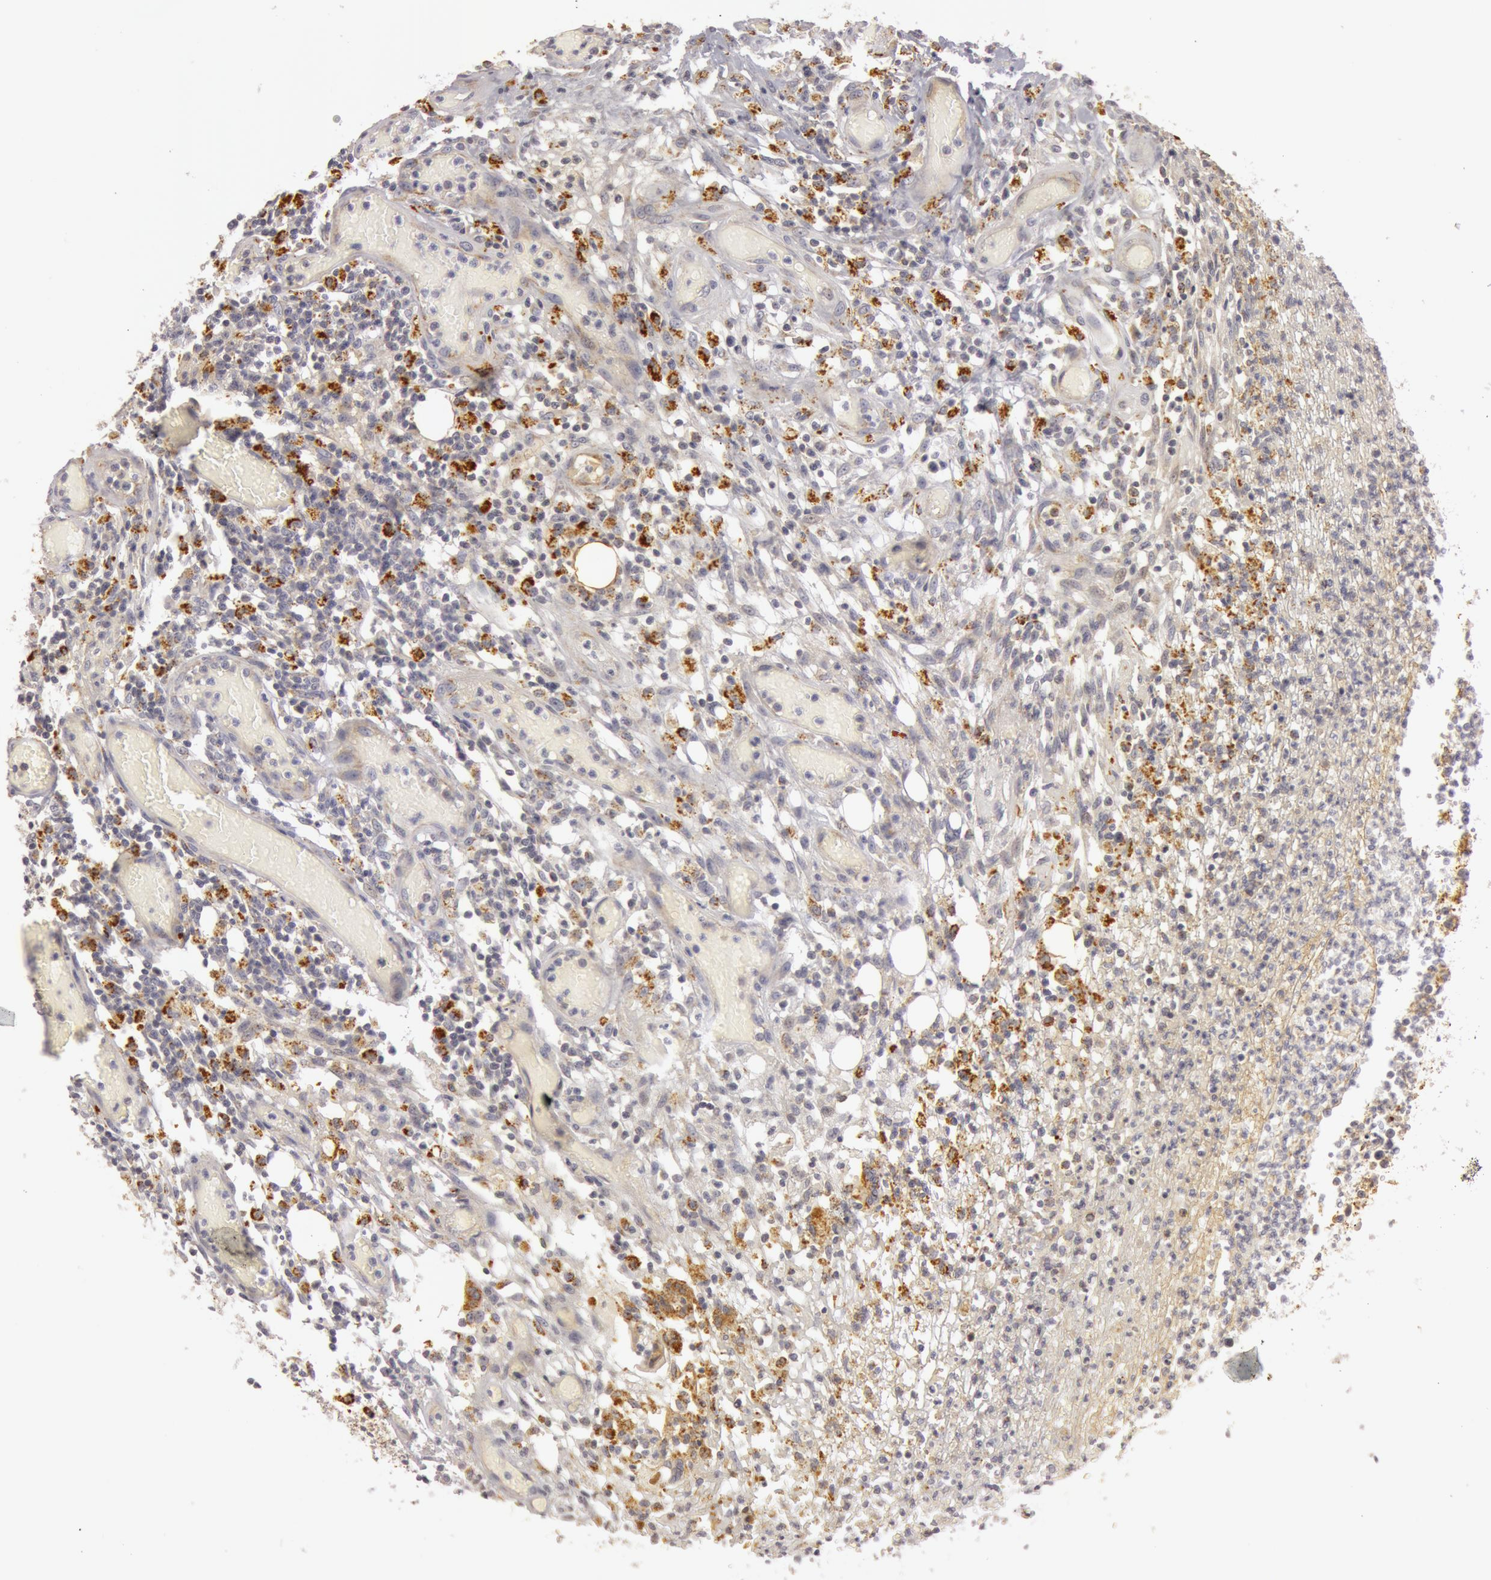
{"staining": {"intensity": "moderate", "quantity": ">75%", "location": "cytoplasmic/membranous"}, "tissue": "lymphoma", "cell_type": "Tumor cells", "image_type": "cancer", "snomed": [{"axis": "morphology", "description": "Malignant lymphoma, non-Hodgkin's type, High grade"}, {"axis": "topography", "description": "Colon"}], "caption": "The photomicrograph displays a brown stain indicating the presence of a protein in the cytoplasmic/membranous of tumor cells in lymphoma.", "gene": "C7", "patient": {"sex": "male", "age": 82}}